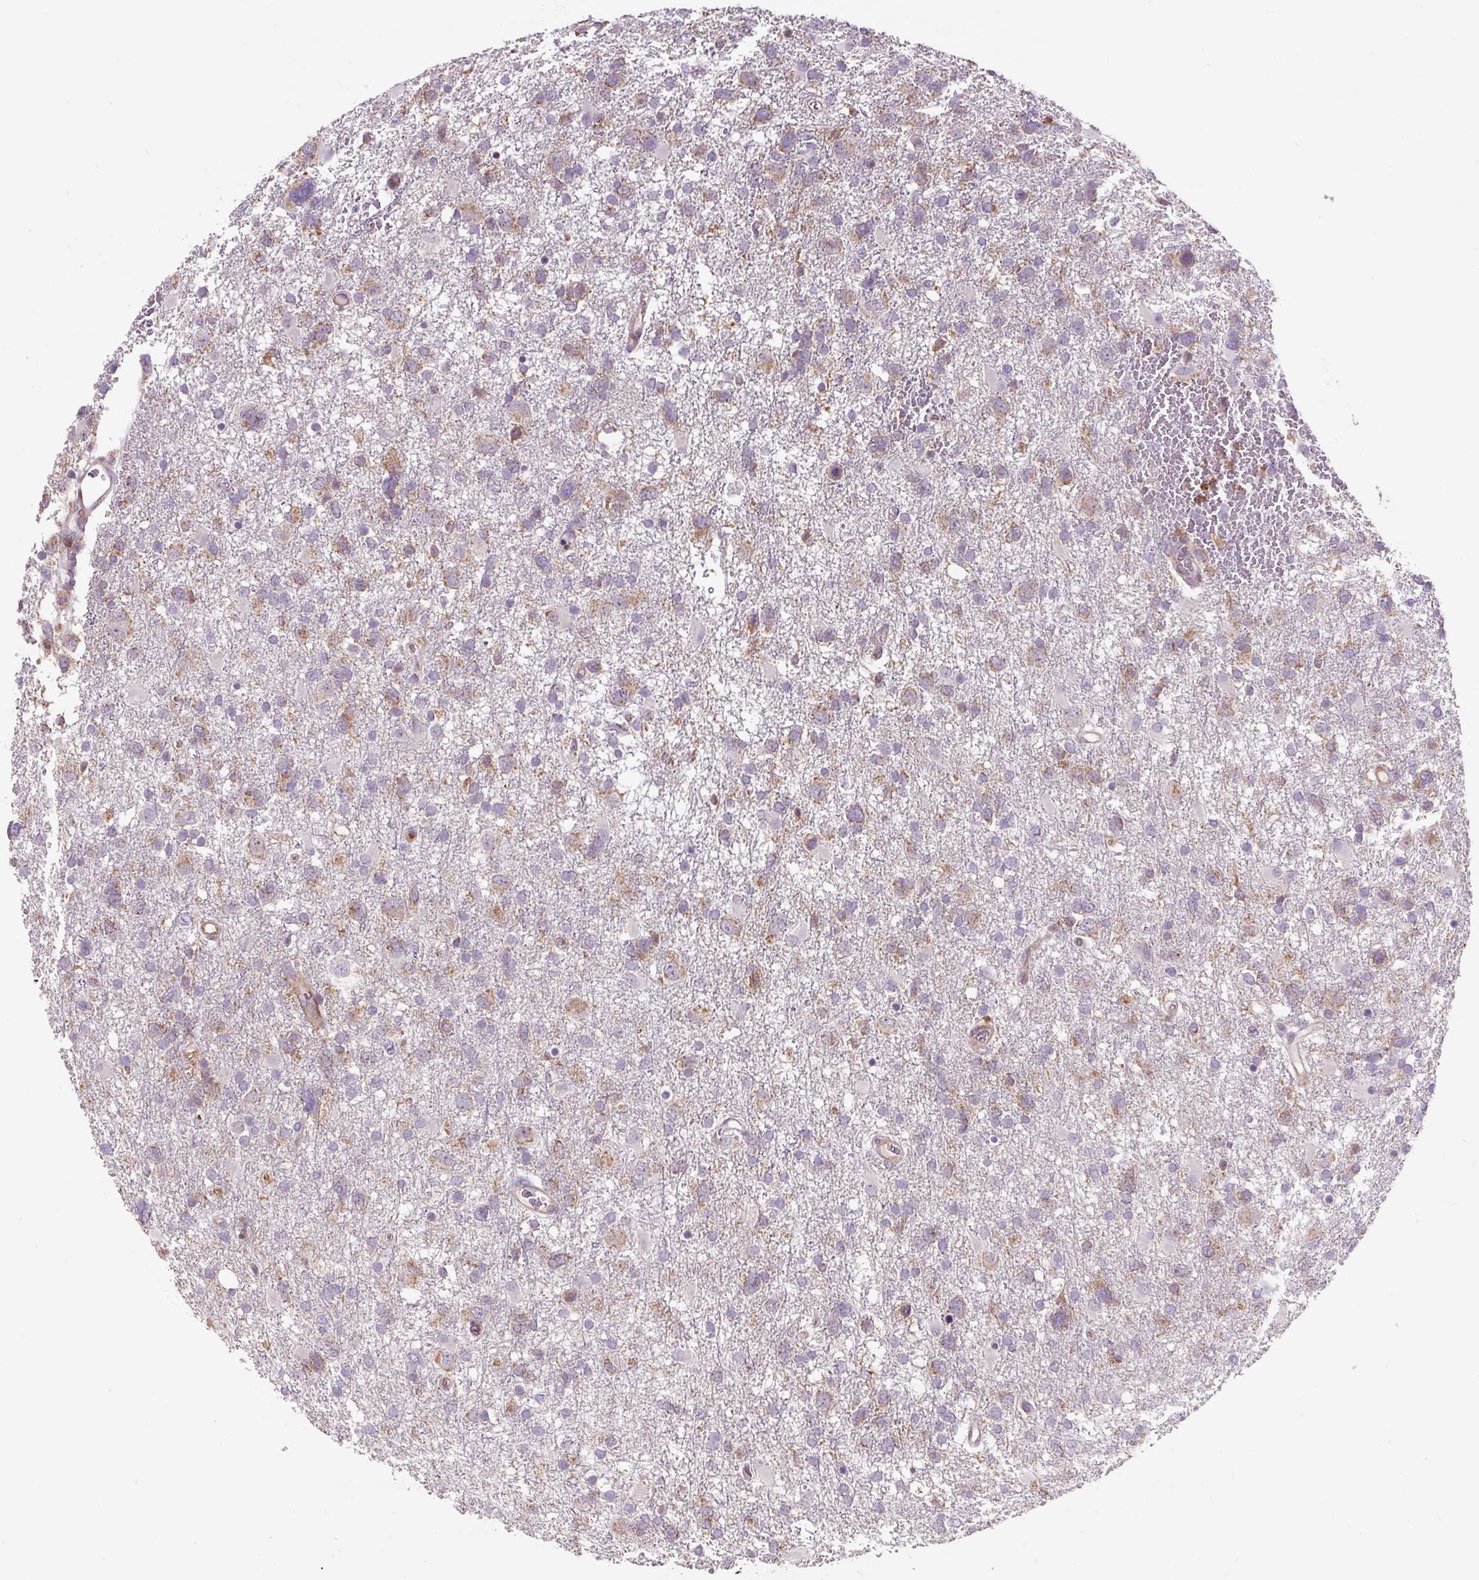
{"staining": {"intensity": "weak", "quantity": "<25%", "location": "cytoplasmic/membranous"}, "tissue": "glioma", "cell_type": "Tumor cells", "image_type": "cancer", "snomed": [{"axis": "morphology", "description": "Glioma, malignant, High grade"}, {"axis": "topography", "description": "Brain"}], "caption": "A micrograph of human malignant high-grade glioma is negative for staining in tumor cells. Brightfield microscopy of IHC stained with DAB (brown) and hematoxylin (blue), captured at high magnification.", "gene": "CISD3", "patient": {"sex": "male", "age": 61}}